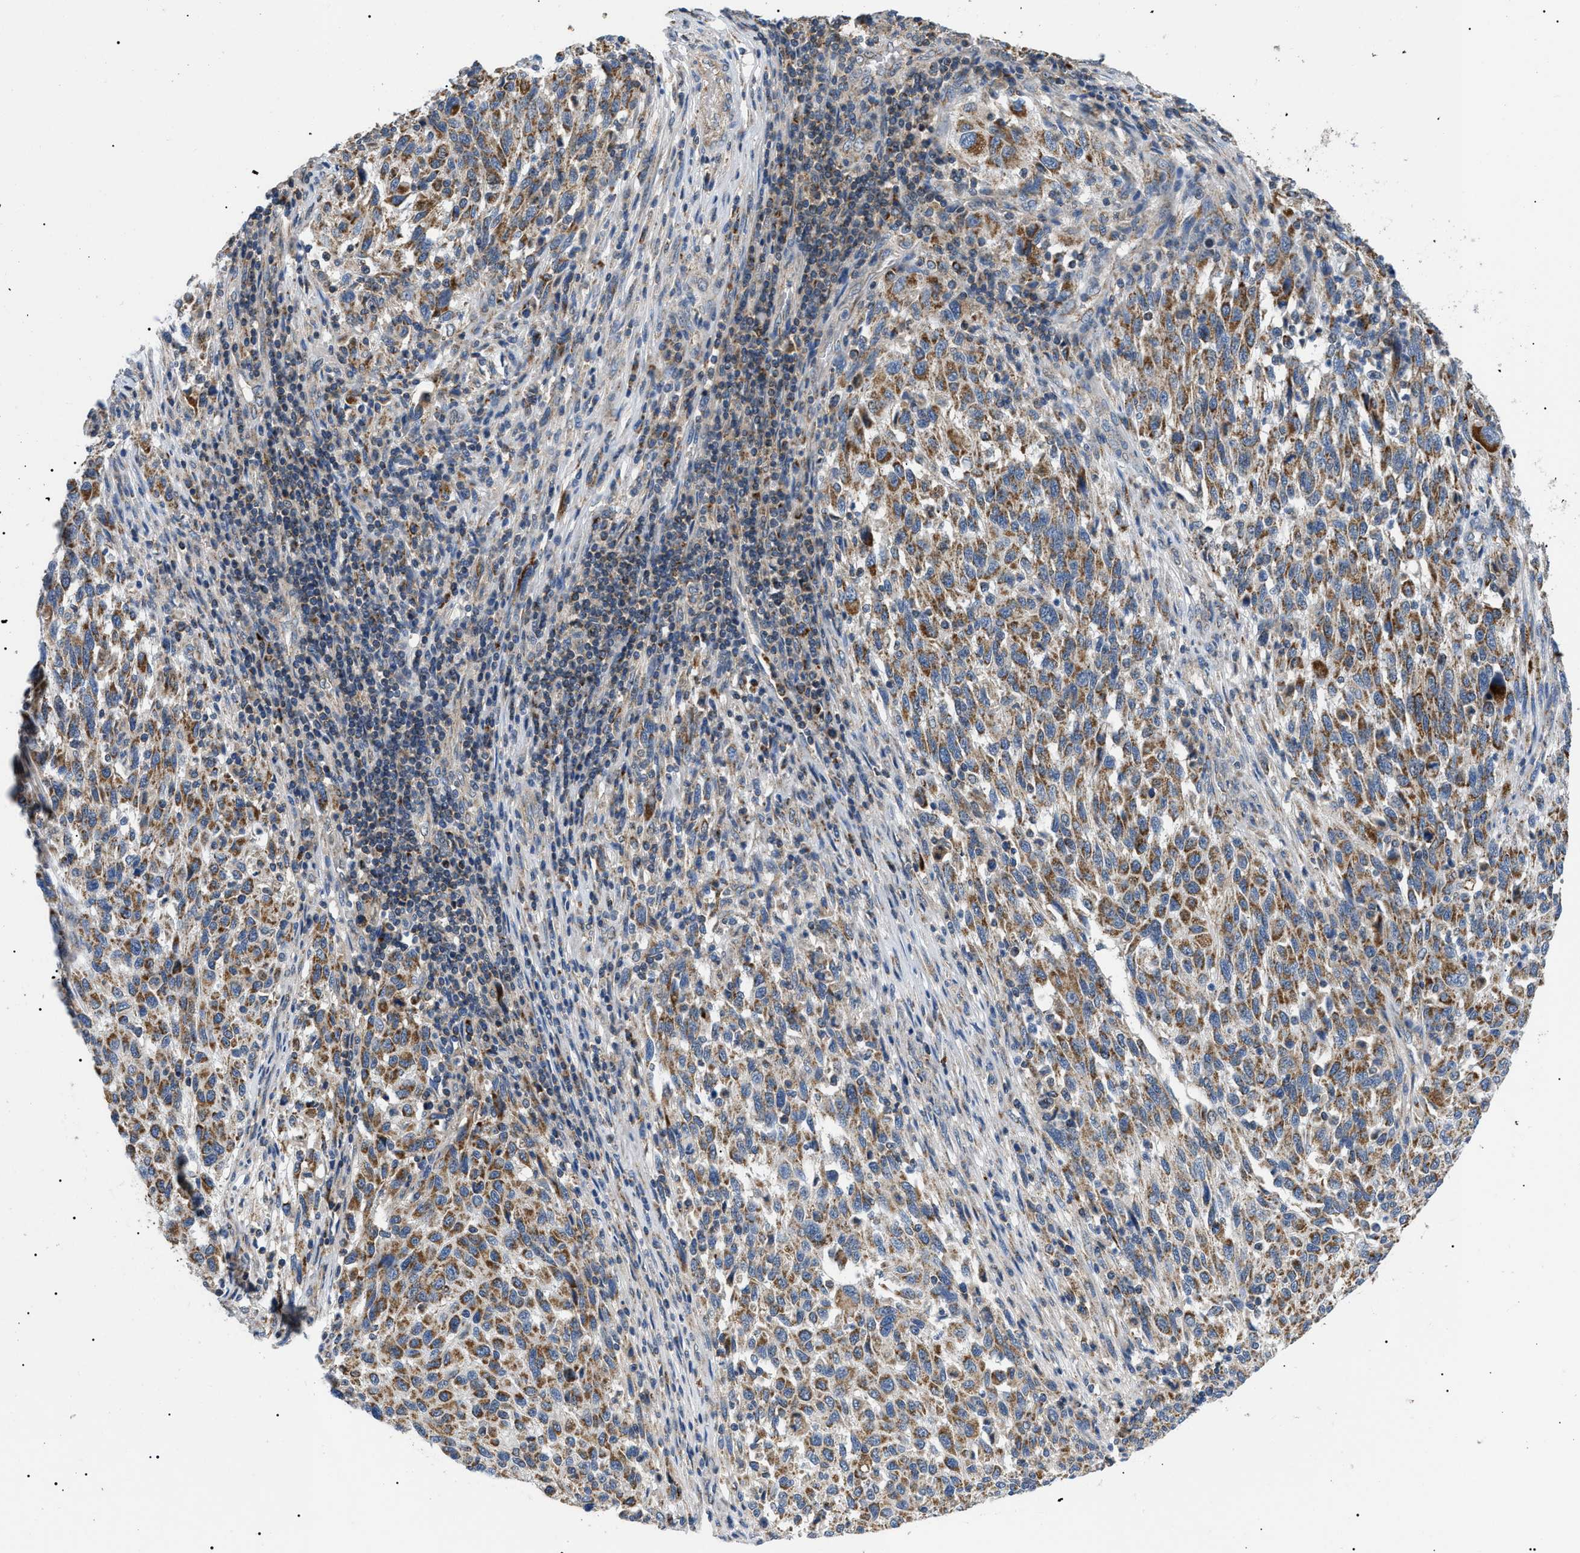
{"staining": {"intensity": "moderate", "quantity": ">75%", "location": "cytoplasmic/membranous"}, "tissue": "melanoma", "cell_type": "Tumor cells", "image_type": "cancer", "snomed": [{"axis": "morphology", "description": "Malignant melanoma, Metastatic site"}, {"axis": "topography", "description": "Lymph node"}], "caption": "Immunohistochemical staining of malignant melanoma (metastatic site) displays moderate cytoplasmic/membranous protein positivity in about >75% of tumor cells.", "gene": "TOMM6", "patient": {"sex": "male", "age": 61}}